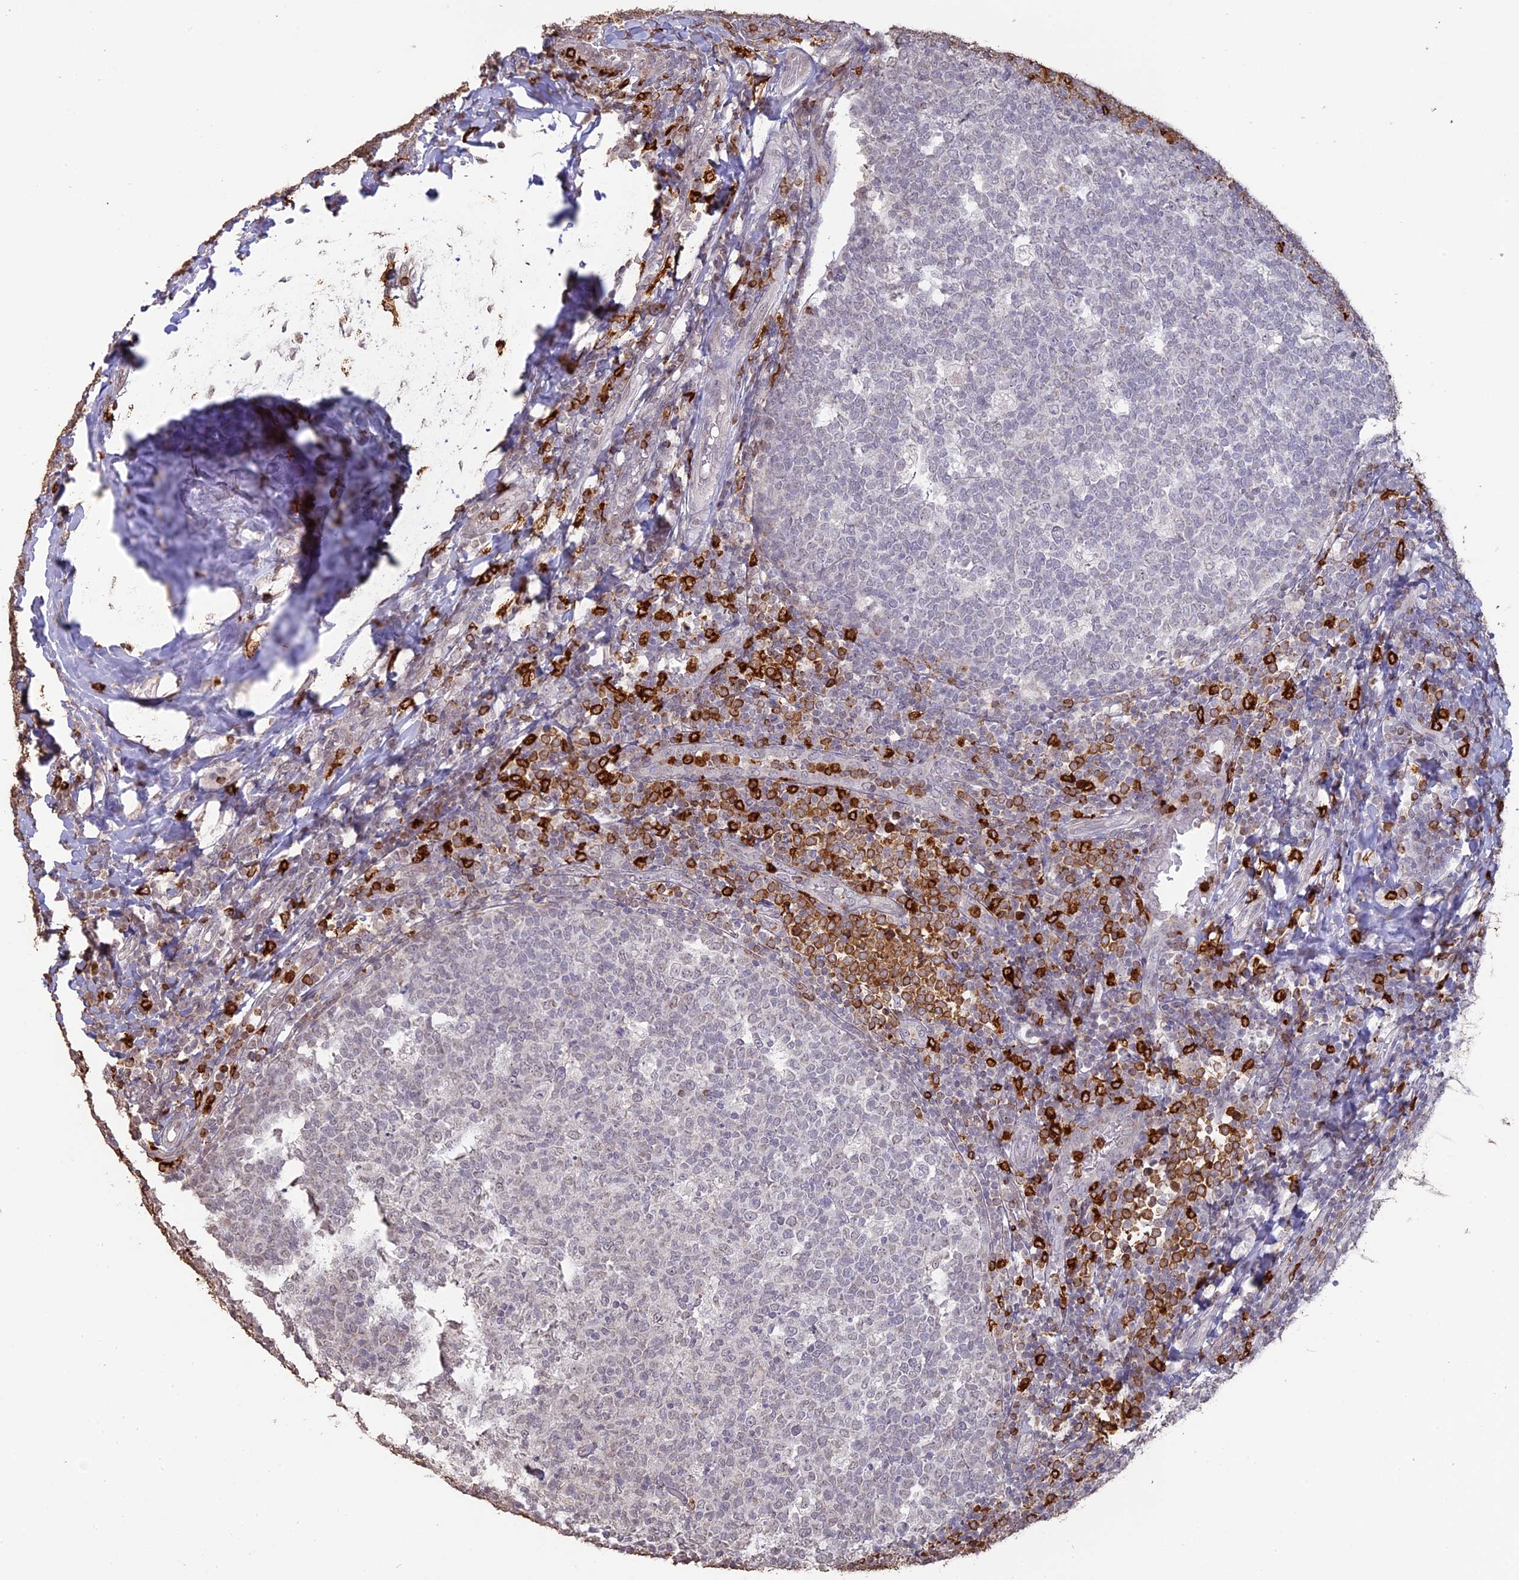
{"staining": {"intensity": "negative", "quantity": "none", "location": "none"}, "tissue": "tonsil", "cell_type": "Germinal center cells", "image_type": "normal", "snomed": [{"axis": "morphology", "description": "Normal tissue, NOS"}, {"axis": "topography", "description": "Tonsil"}], "caption": "Germinal center cells show no significant protein expression in normal tonsil. (DAB (3,3'-diaminobenzidine) IHC, high magnification).", "gene": "APOBR", "patient": {"sex": "female", "age": 19}}